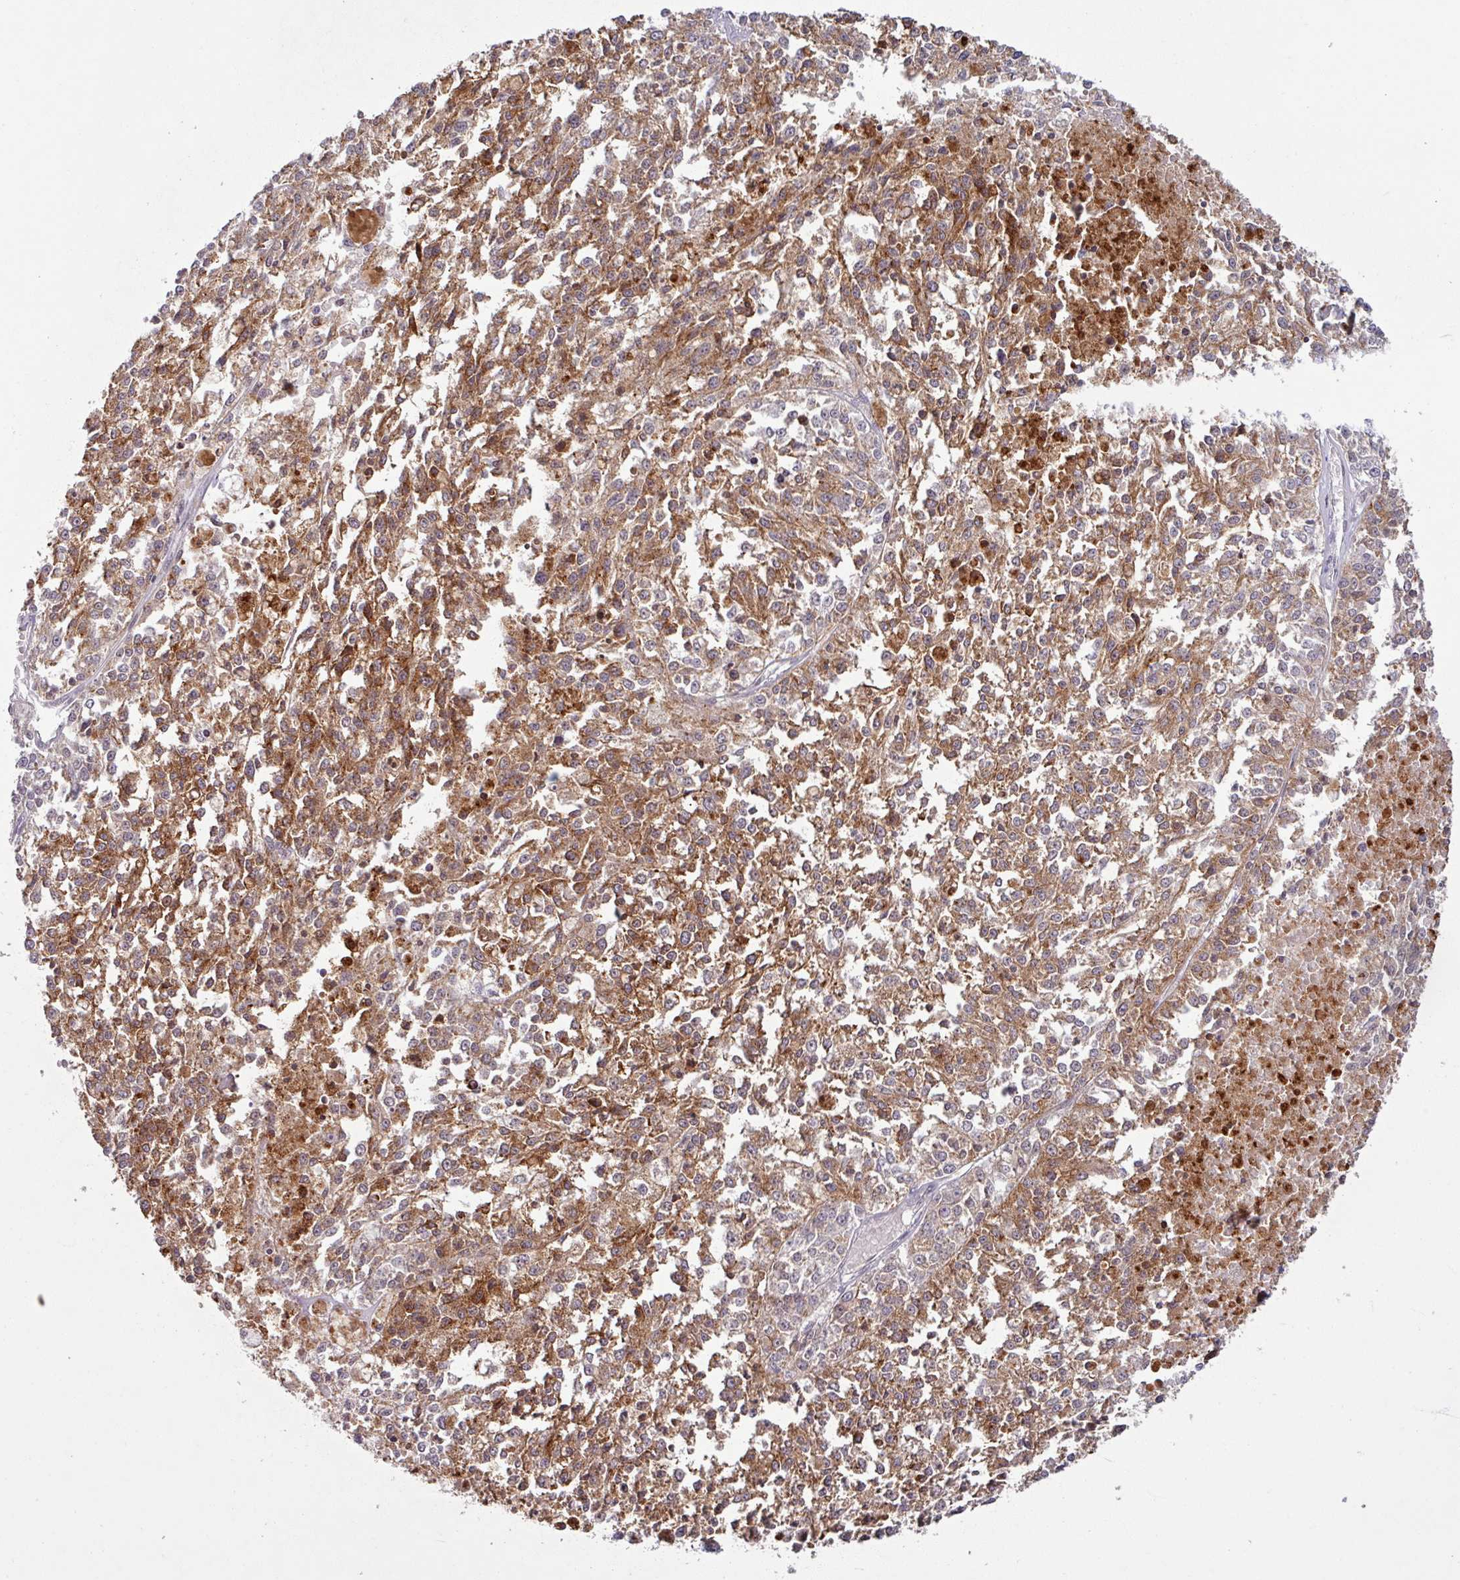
{"staining": {"intensity": "moderate", "quantity": ">75%", "location": "cytoplasmic/membranous"}, "tissue": "melanoma", "cell_type": "Tumor cells", "image_type": "cancer", "snomed": [{"axis": "morphology", "description": "Malignant melanoma, NOS"}, {"axis": "topography", "description": "Skin"}], "caption": "DAB immunohistochemical staining of human malignant melanoma exhibits moderate cytoplasmic/membranous protein positivity in approximately >75% of tumor cells.", "gene": "OGFOD3", "patient": {"sex": "female", "age": 64}}